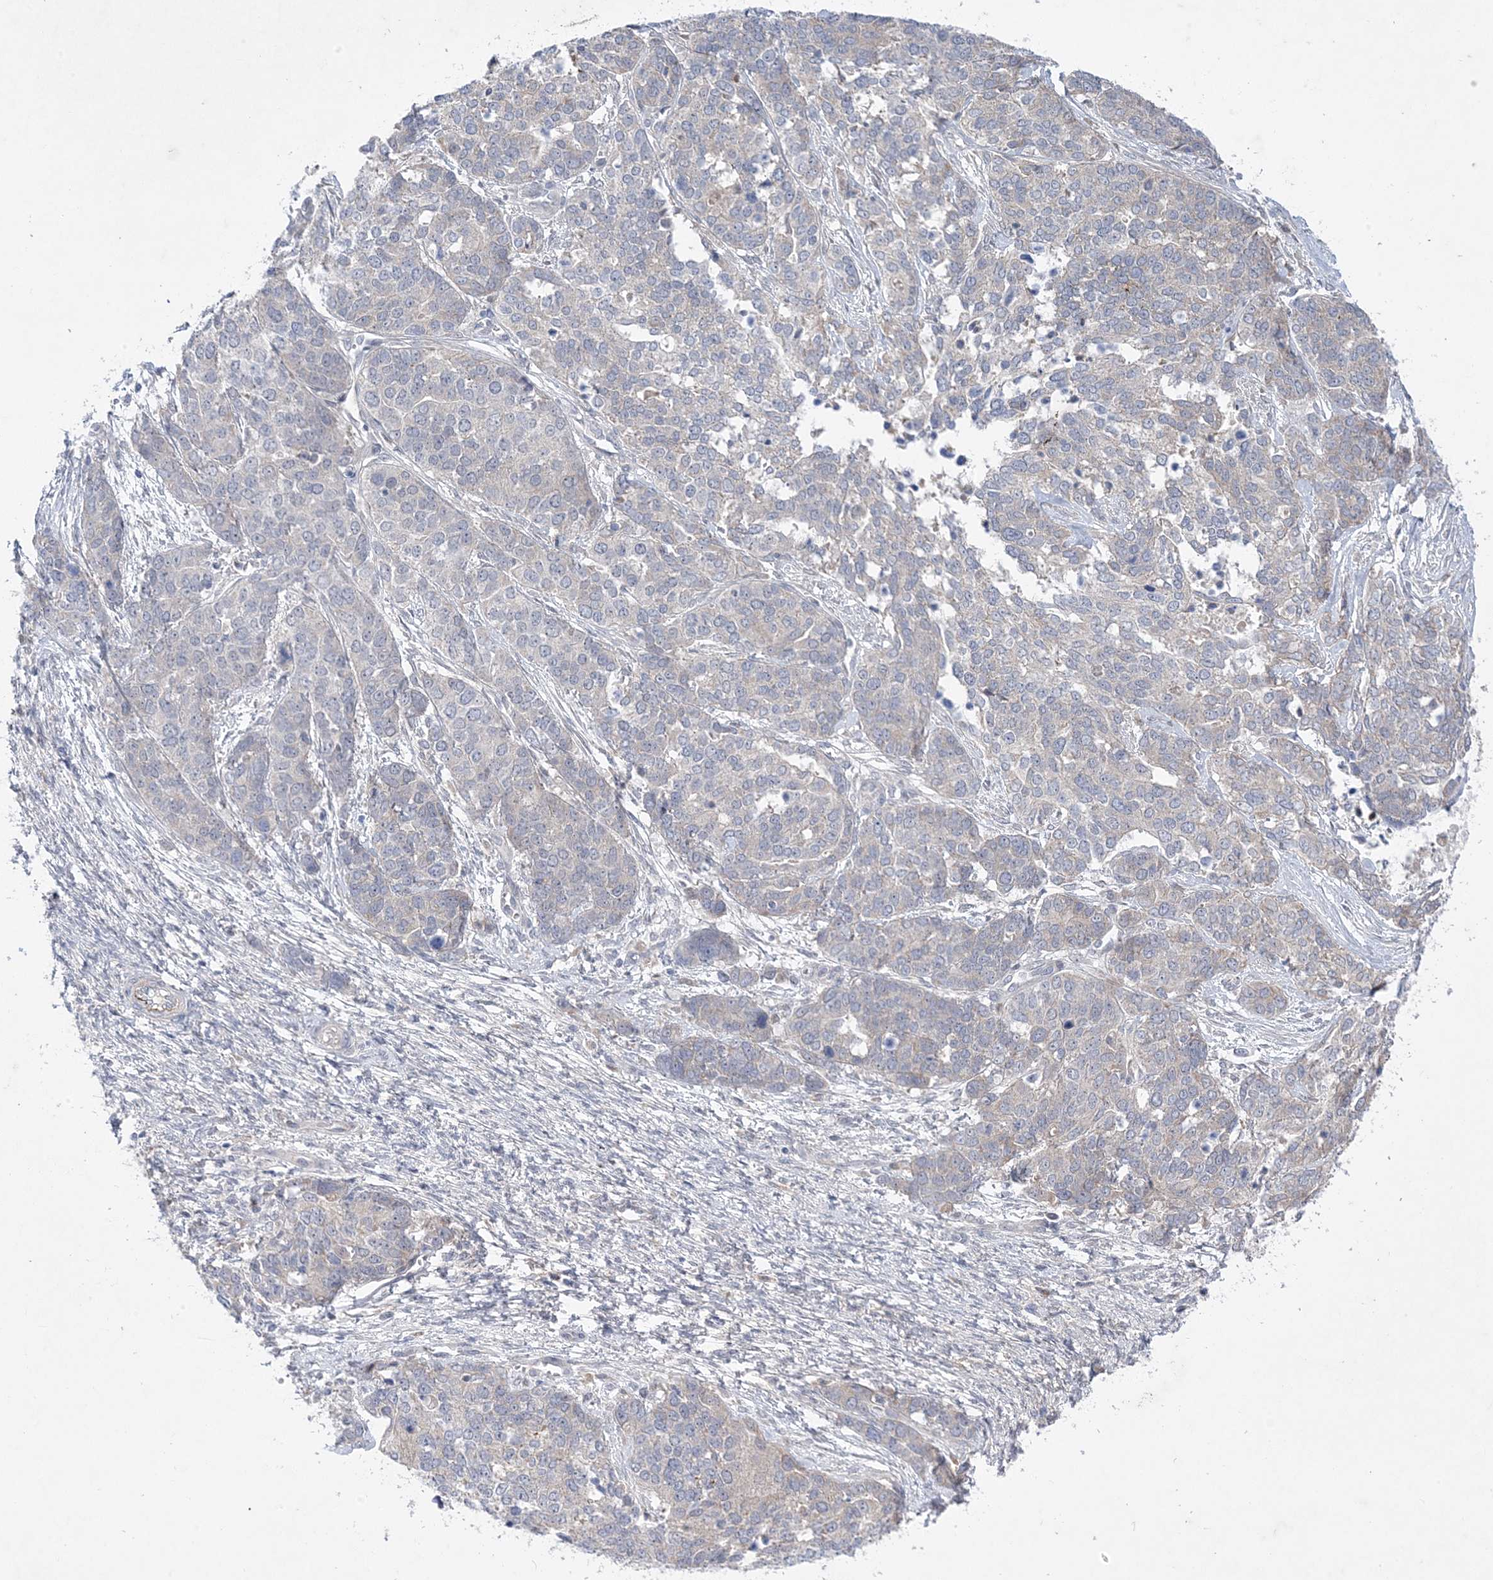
{"staining": {"intensity": "negative", "quantity": "none", "location": "none"}, "tissue": "ovarian cancer", "cell_type": "Tumor cells", "image_type": "cancer", "snomed": [{"axis": "morphology", "description": "Cystadenocarcinoma, serous, NOS"}, {"axis": "topography", "description": "Ovary"}], "caption": "High magnification brightfield microscopy of ovarian cancer (serous cystadenocarcinoma) stained with DAB (brown) and counterstained with hematoxylin (blue): tumor cells show no significant positivity.", "gene": "ANAPC1", "patient": {"sex": "female", "age": 44}}